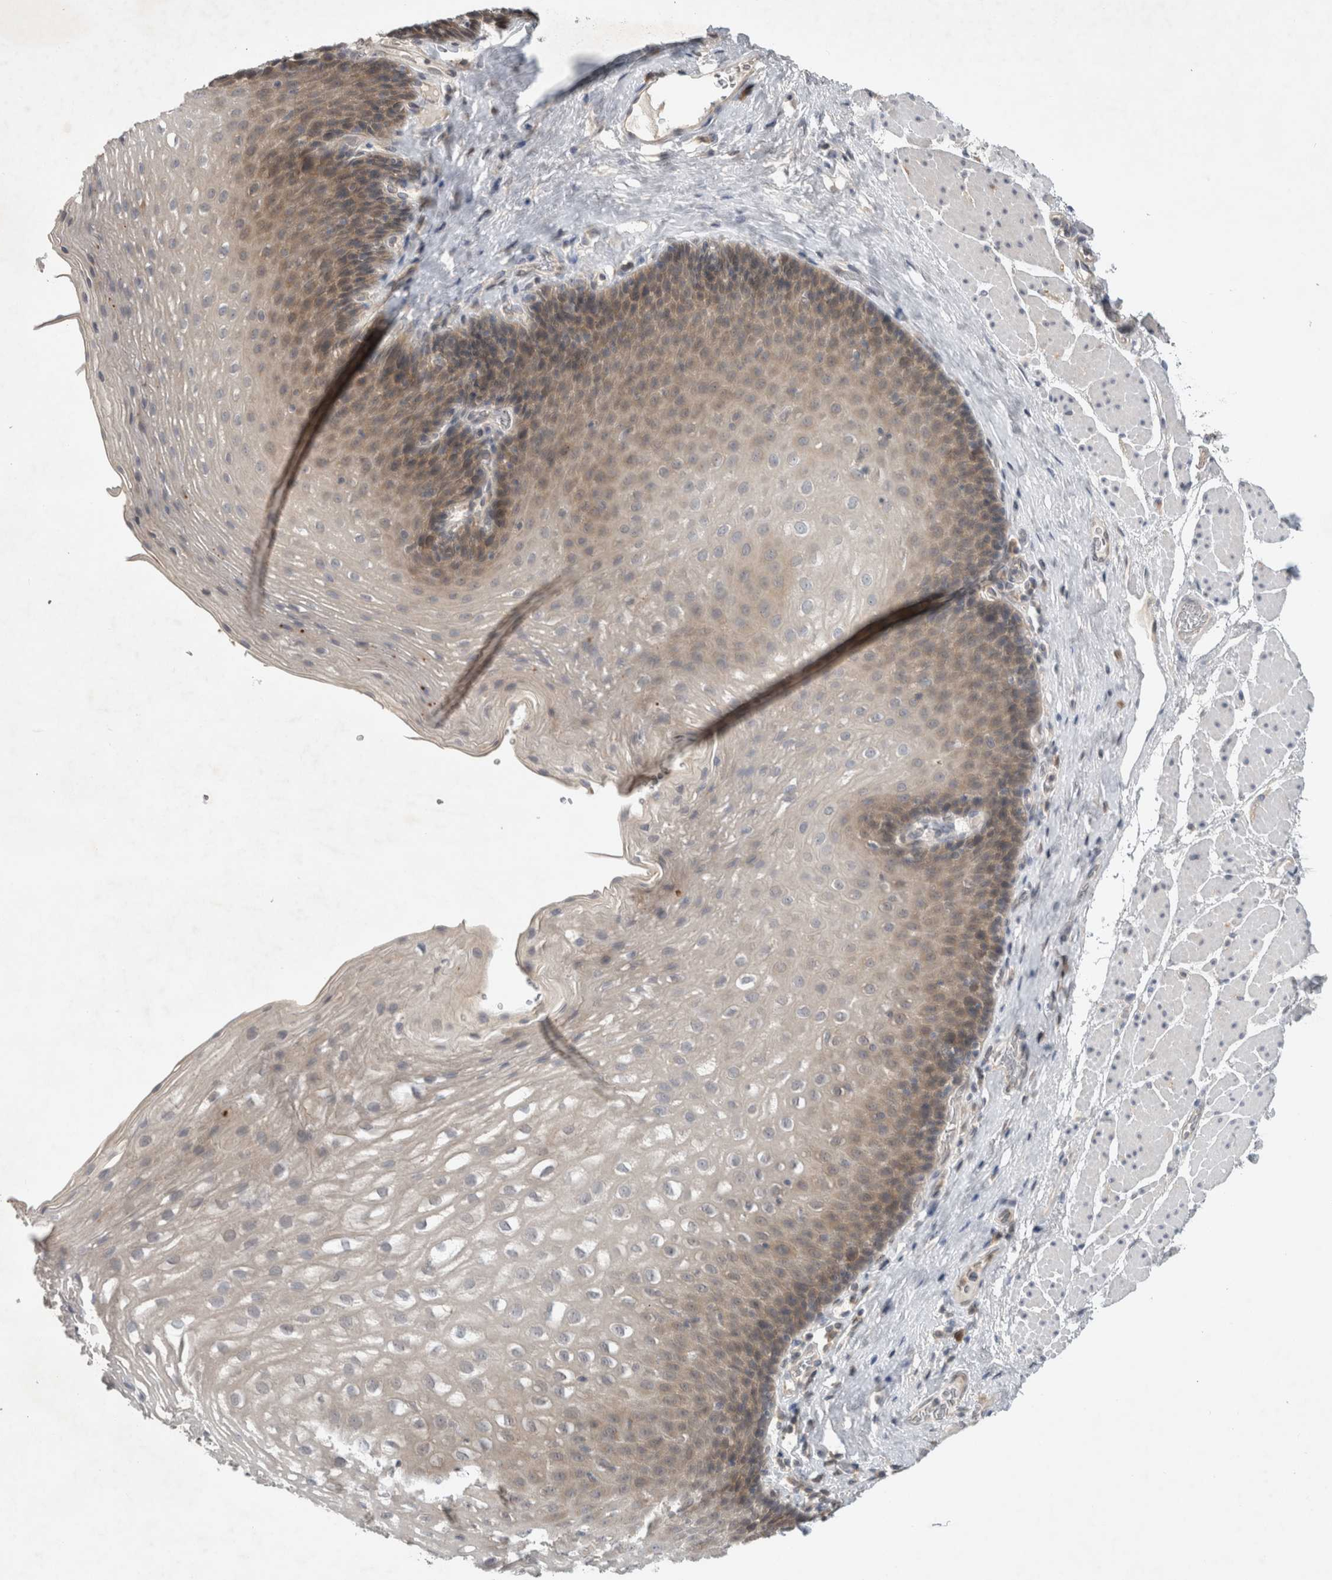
{"staining": {"intensity": "moderate", "quantity": "25%-75%", "location": "cytoplasmic/membranous"}, "tissue": "esophagus", "cell_type": "Squamous epithelial cells", "image_type": "normal", "snomed": [{"axis": "morphology", "description": "Normal tissue, NOS"}, {"axis": "topography", "description": "Esophagus"}], "caption": "IHC staining of benign esophagus, which demonstrates medium levels of moderate cytoplasmic/membranous positivity in approximately 25%-75% of squamous epithelial cells indicating moderate cytoplasmic/membranous protein expression. The staining was performed using DAB (3,3'-diaminobenzidine) (brown) for protein detection and nuclei were counterstained in hematoxylin (blue).", "gene": "AASDHPPT", "patient": {"sex": "female", "age": 66}}